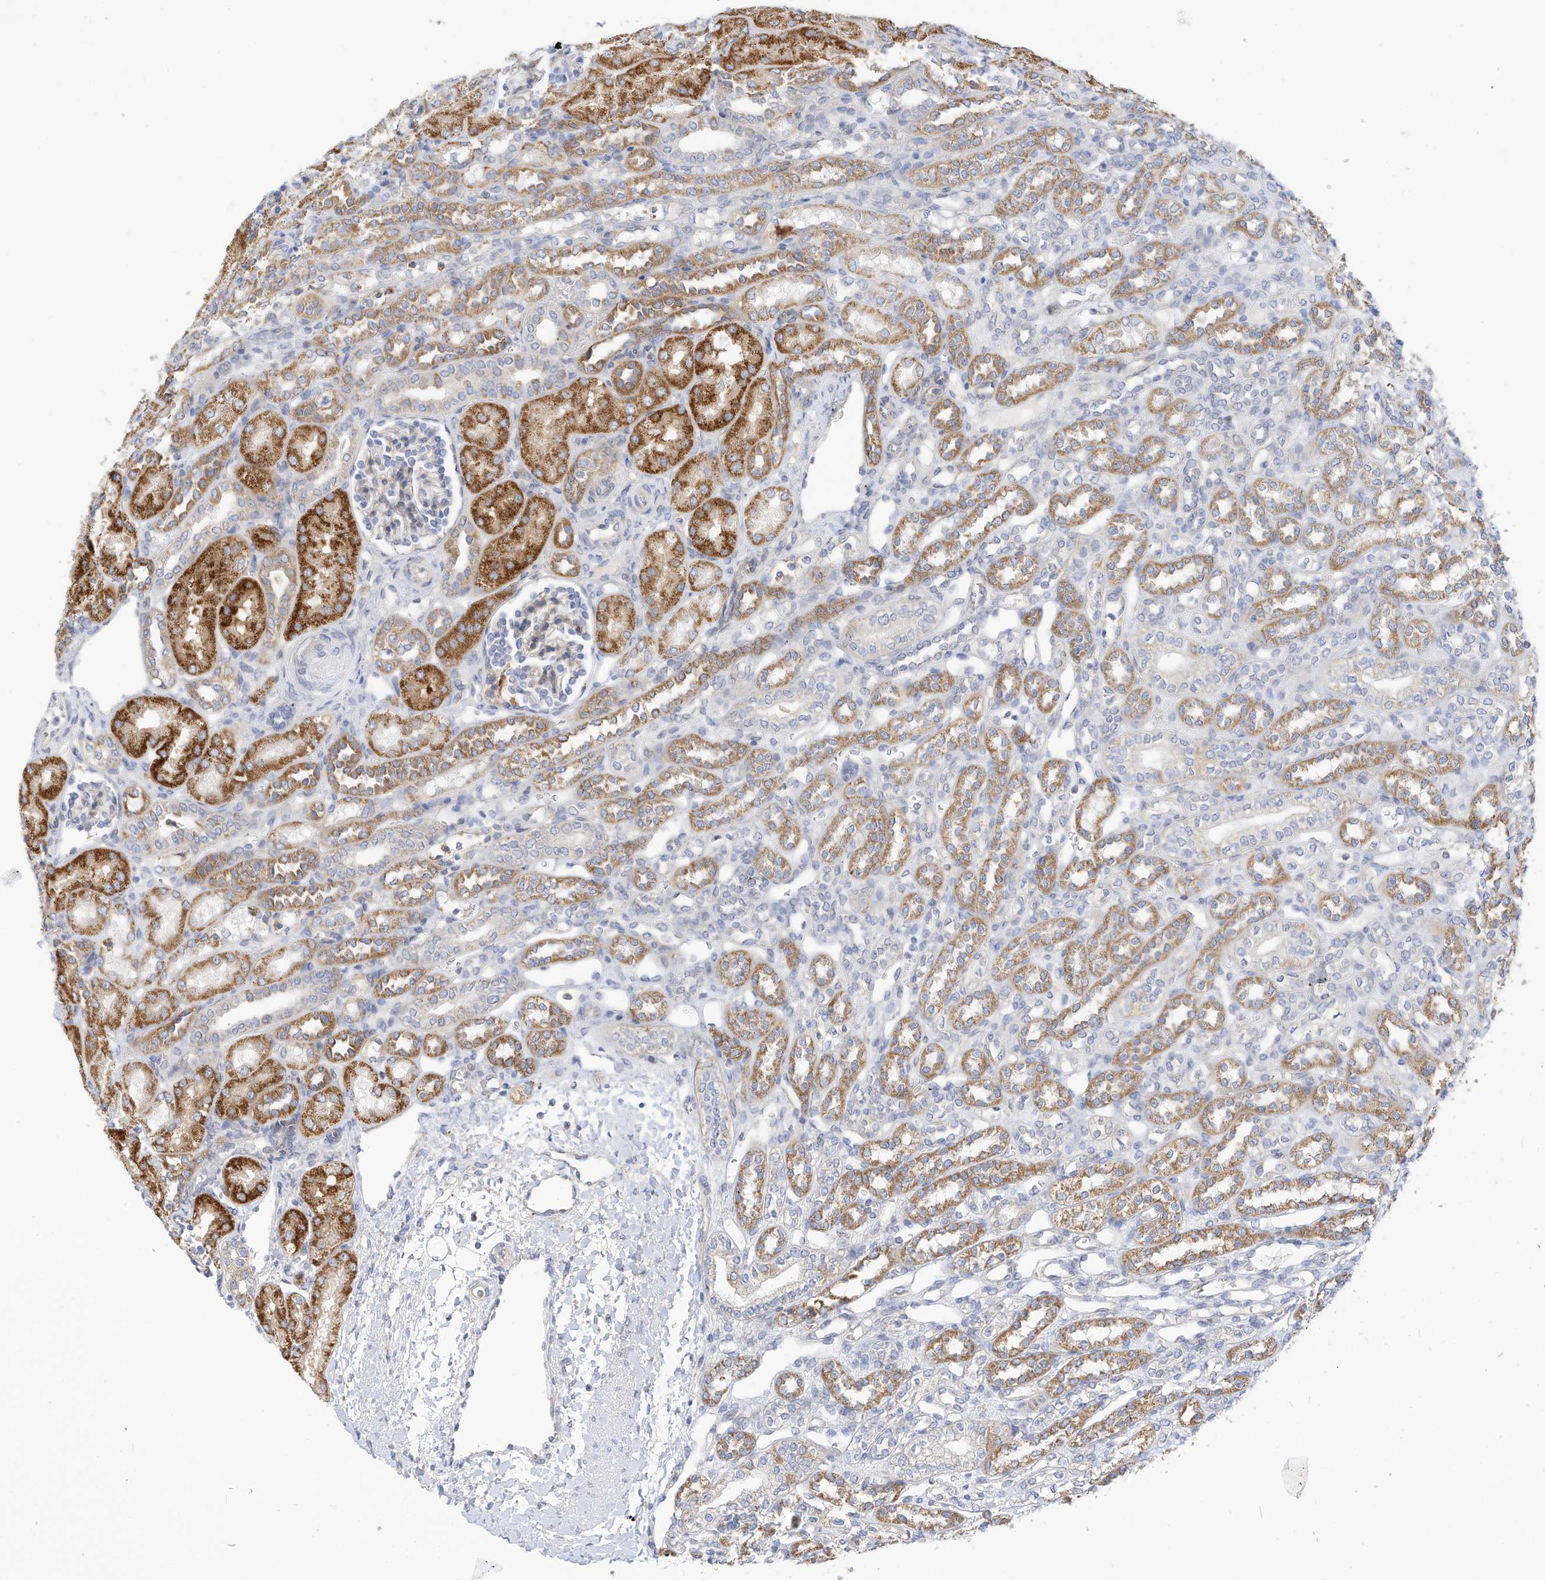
{"staining": {"intensity": "negative", "quantity": "none", "location": "none"}, "tissue": "kidney", "cell_type": "Cells in glomeruli", "image_type": "normal", "snomed": [{"axis": "morphology", "description": "Normal tissue, NOS"}, {"axis": "morphology", "description": "Neoplasm, malignant, NOS"}, {"axis": "topography", "description": "Kidney"}], "caption": "Immunohistochemistry micrograph of benign kidney: kidney stained with DAB (3,3'-diaminobenzidine) exhibits no significant protein expression in cells in glomeruli. (DAB (3,3'-diaminobenzidine) immunohistochemistry visualized using brightfield microscopy, high magnification).", "gene": "RHOH", "patient": {"sex": "female", "age": 1}}